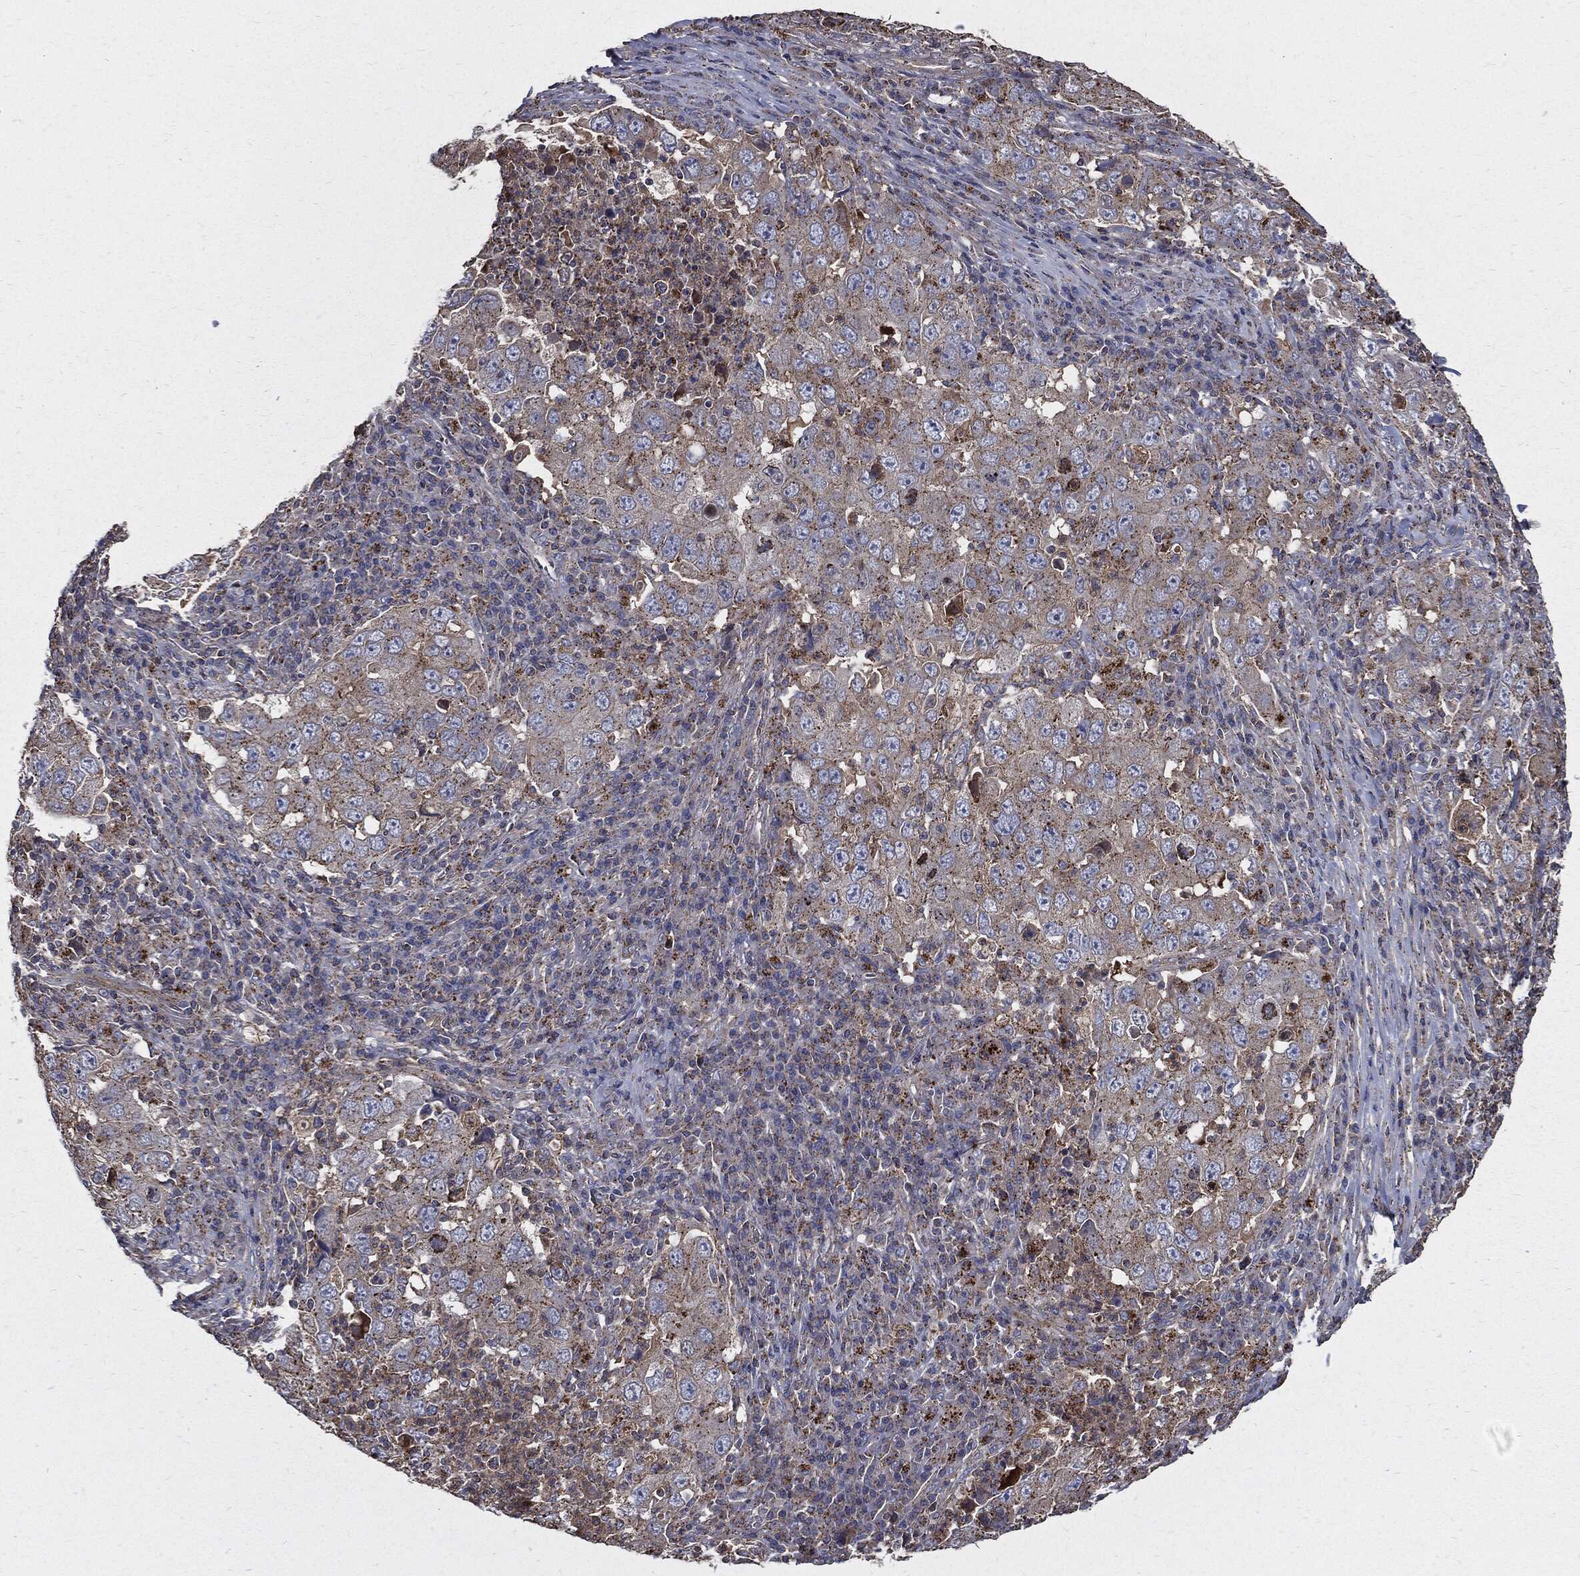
{"staining": {"intensity": "weak", "quantity": "25%-75%", "location": "cytoplasmic/membranous"}, "tissue": "lung cancer", "cell_type": "Tumor cells", "image_type": "cancer", "snomed": [{"axis": "morphology", "description": "Adenocarcinoma, NOS"}, {"axis": "topography", "description": "Lung"}], "caption": "Immunohistochemistry (IHC) micrograph of neoplastic tissue: lung adenocarcinoma stained using immunohistochemistry demonstrates low levels of weak protein expression localized specifically in the cytoplasmic/membranous of tumor cells, appearing as a cytoplasmic/membranous brown color.", "gene": "PDCD6IP", "patient": {"sex": "male", "age": 73}}